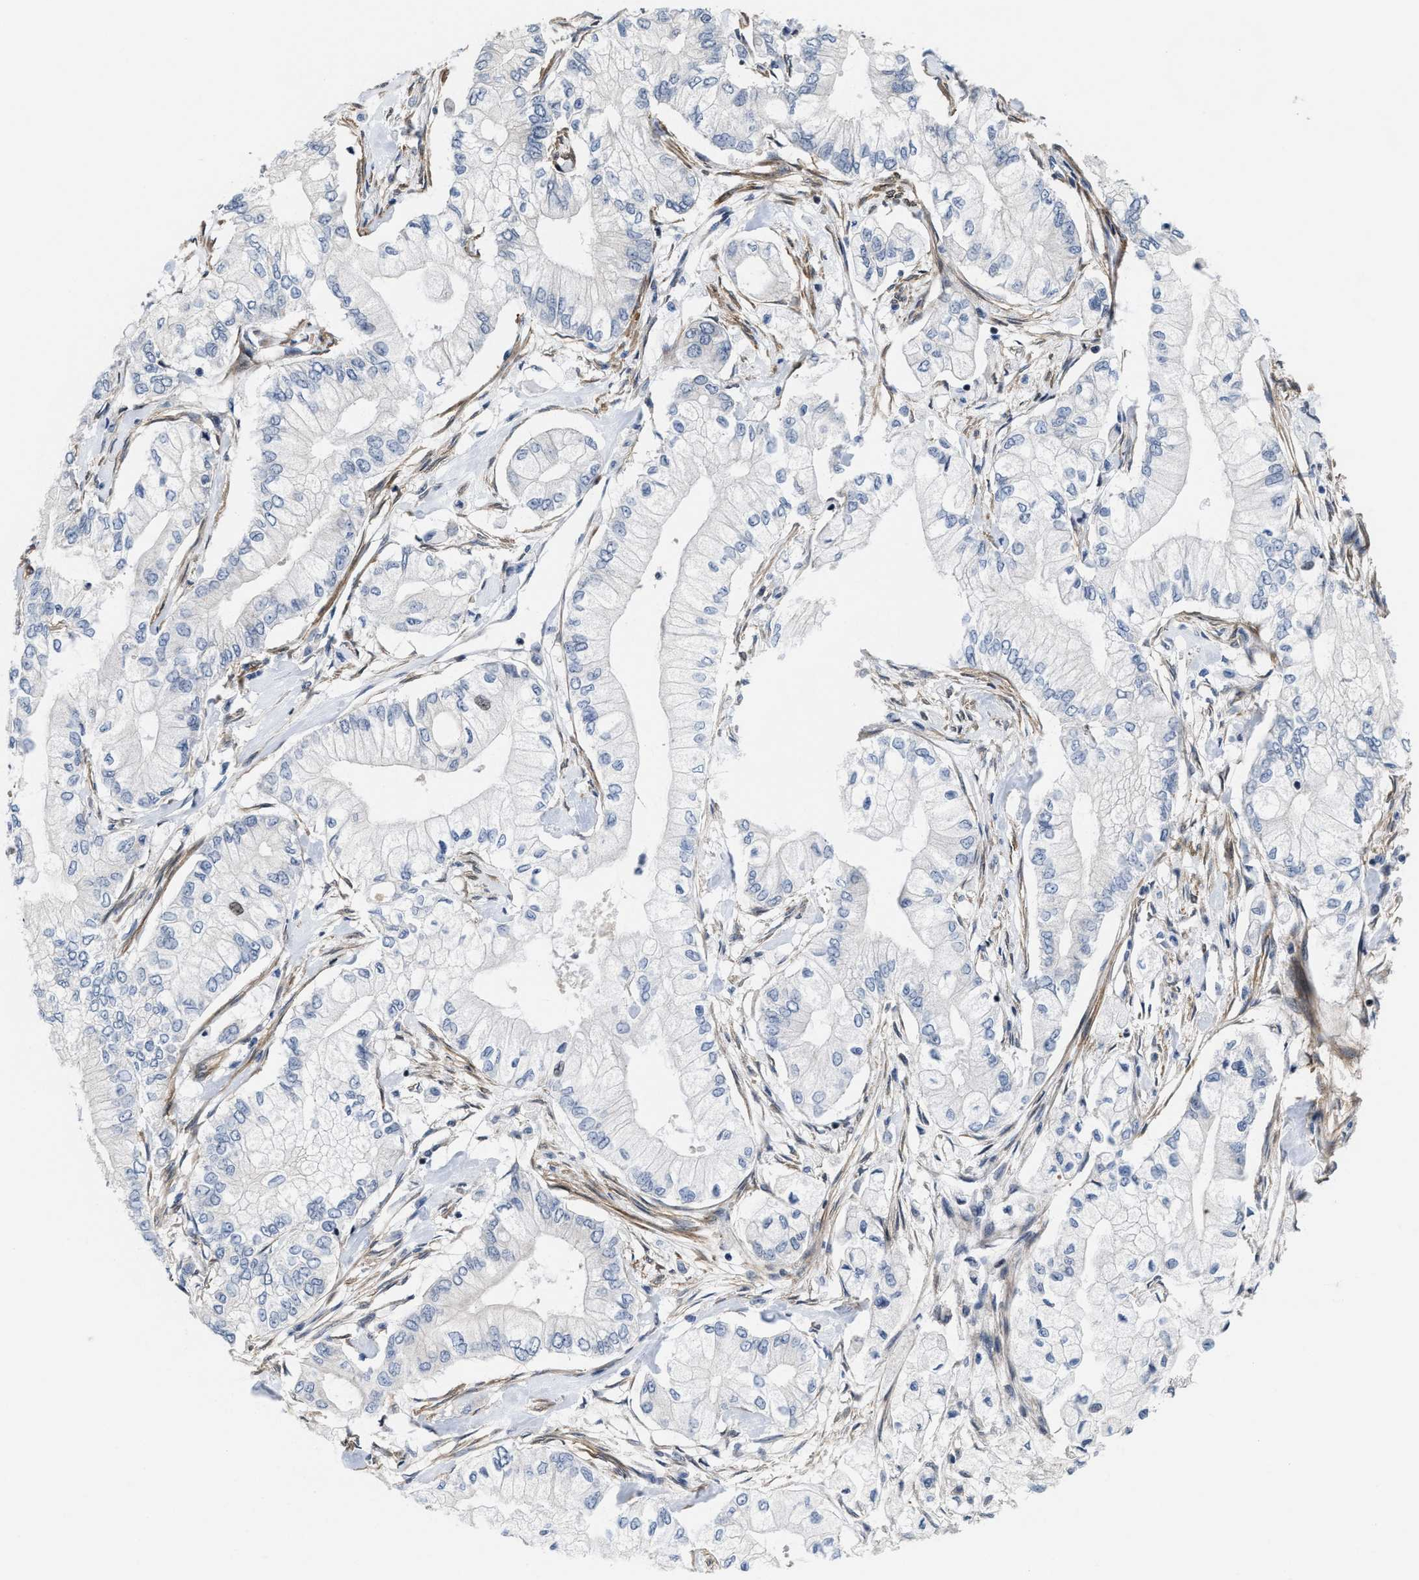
{"staining": {"intensity": "negative", "quantity": "none", "location": "none"}, "tissue": "pancreatic cancer", "cell_type": "Tumor cells", "image_type": "cancer", "snomed": [{"axis": "morphology", "description": "Adenocarcinoma, NOS"}, {"axis": "topography", "description": "Pancreas"}], "caption": "Human adenocarcinoma (pancreatic) stained for a protein using IHC displays no positivity in tumor cells.", "gene": "TGFB1I1", "patient": {"sex": "male", "age": 70}}